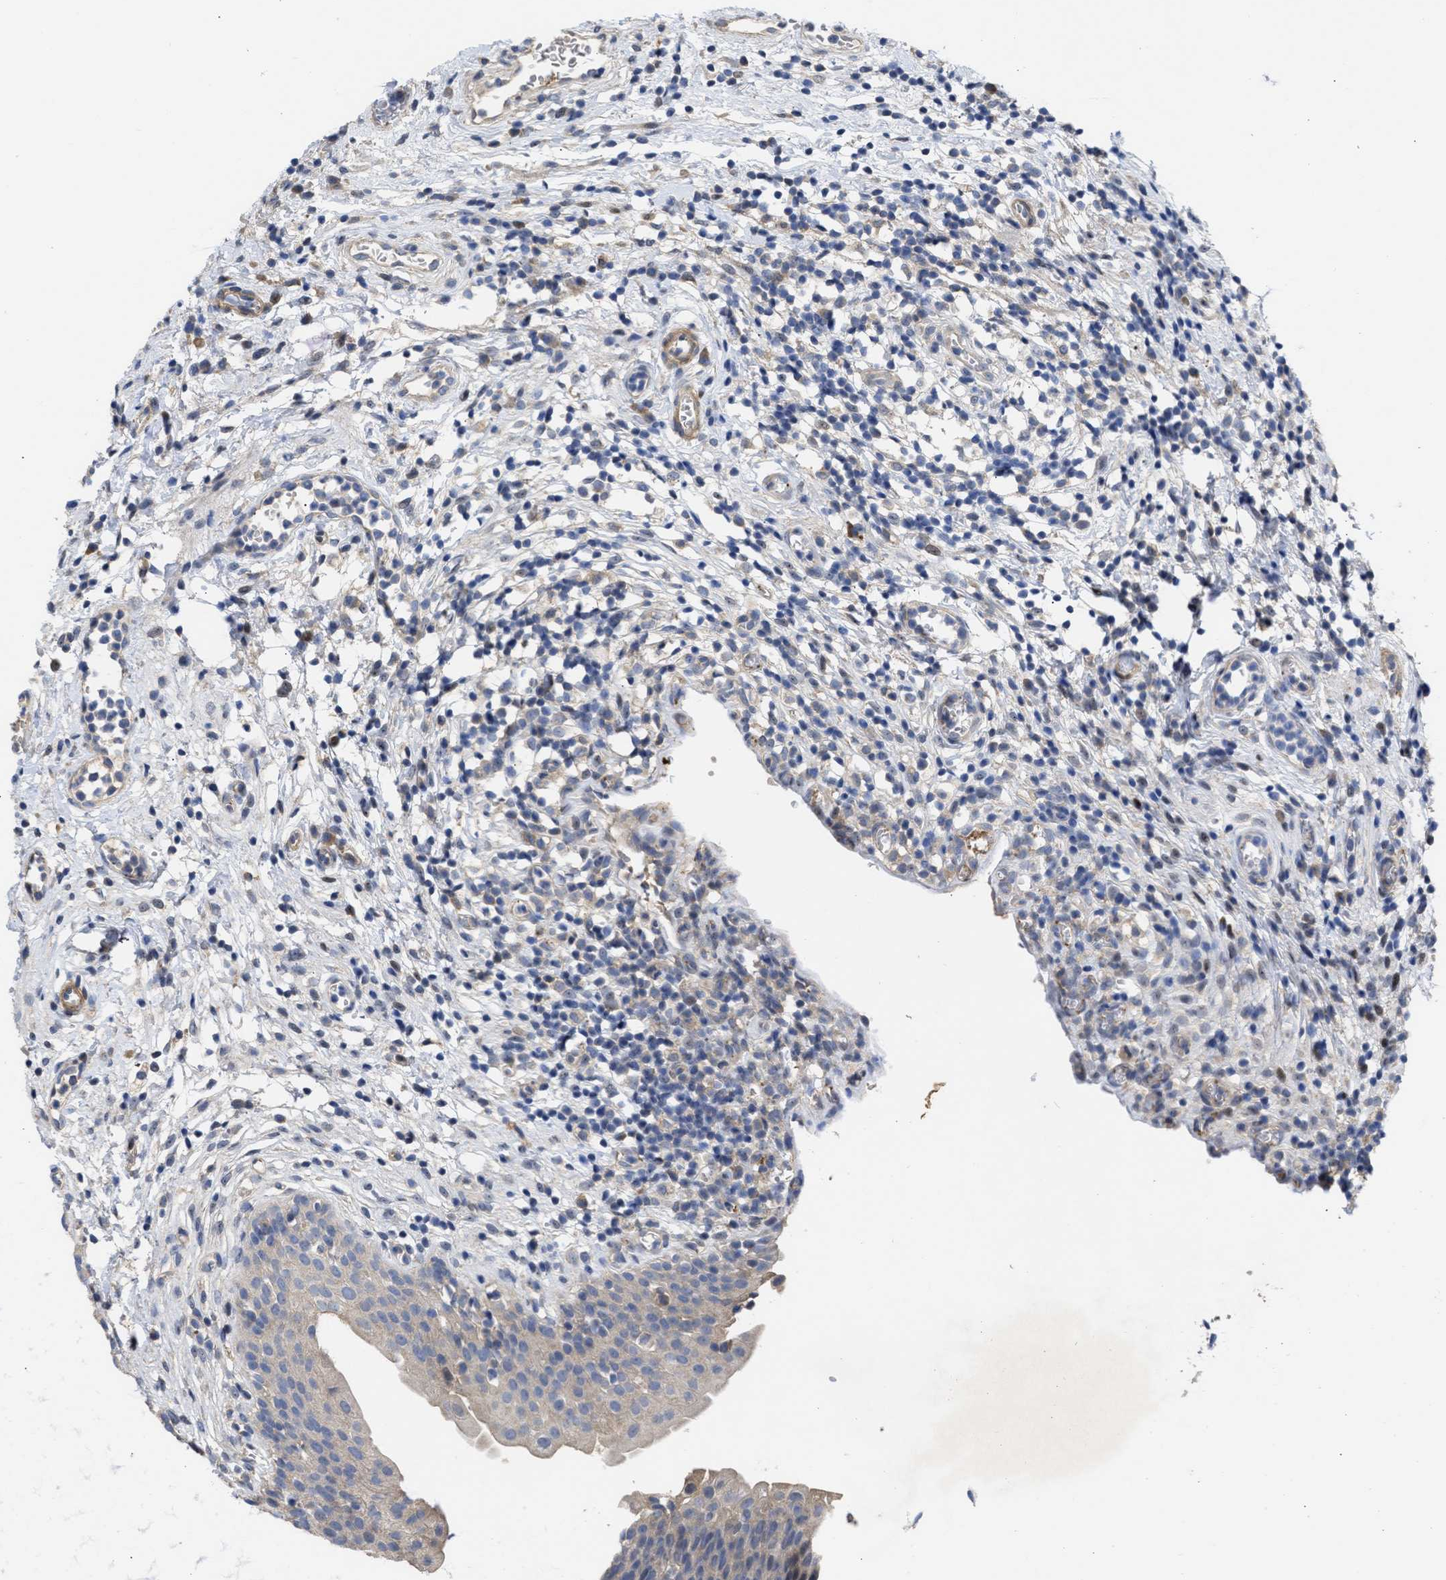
{"staining": {"intensity": "negative", "quantity": "none", "location": "none"}, "tissue": "urinary bladder", "cell_type": "Urothelial cells", "image_type": "normal", "snomed": [{"axis": "morphology", "description": "Normal tissue, NOS"}, {"axis": "topography", "description": "Urinary bladder"}], "caption": "An image of urinary bladder stained for a protein shows no brown staining in urothelial cells.", "gene": "ARHGEF4", "patient": {"sex": "male", "age": 37}}